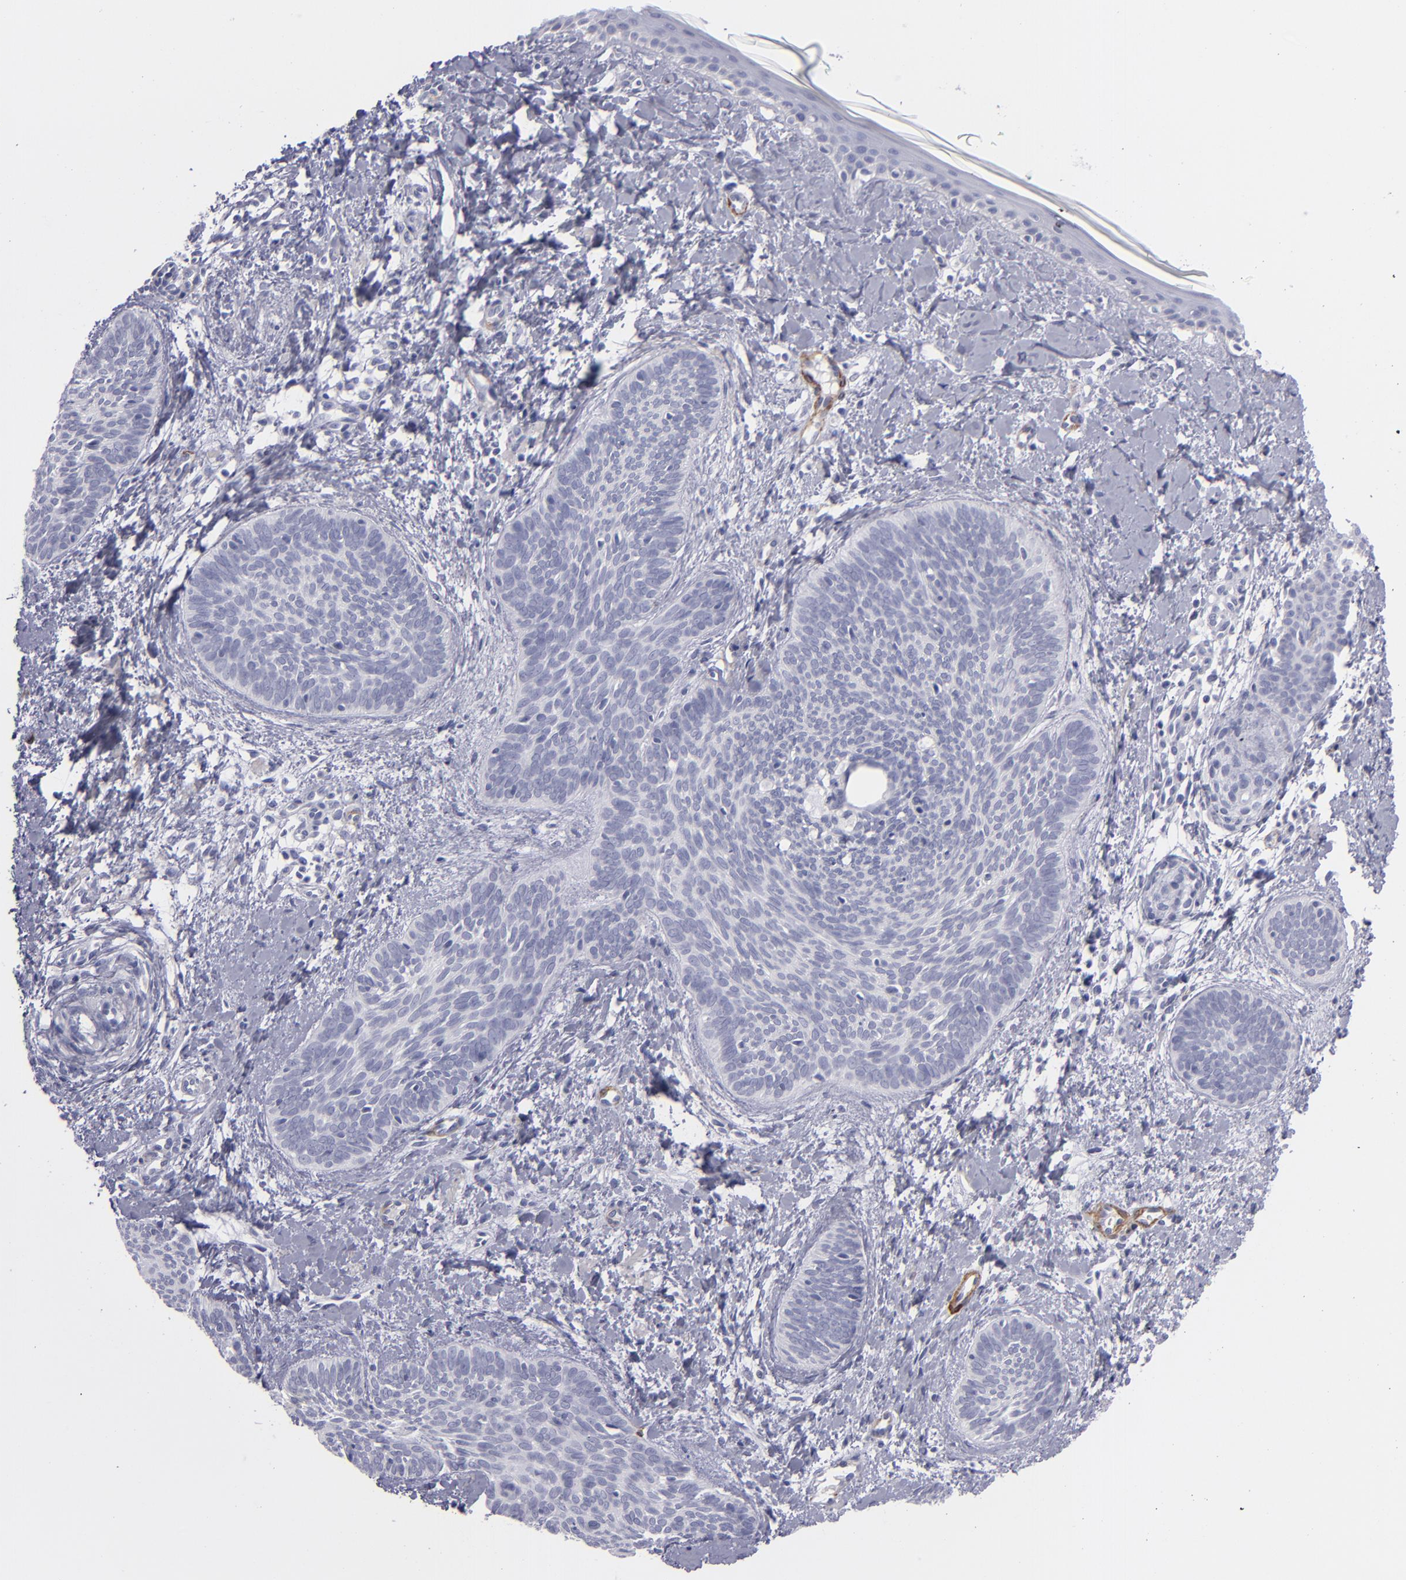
{"staining": {"intensity": "negative", "quantity": "none", "location": "none"}, "tissue": "skin cancer", "cell_type": "Tumor cells", "image_type": "cancer", "snomed": [{"axis": "morphology", "description": "Basal cell carcinoma"}, {"axis": "topography", "description": "Skin"}], "caption": "DAB (3,3'-diaminobenzidine) immunohistochemical staining of human basal cell carcinoma (skin) exhibits no significant staining in tumor cells.", "gene": "MYH11", "patient": {"sex": "female", "age": 81}}